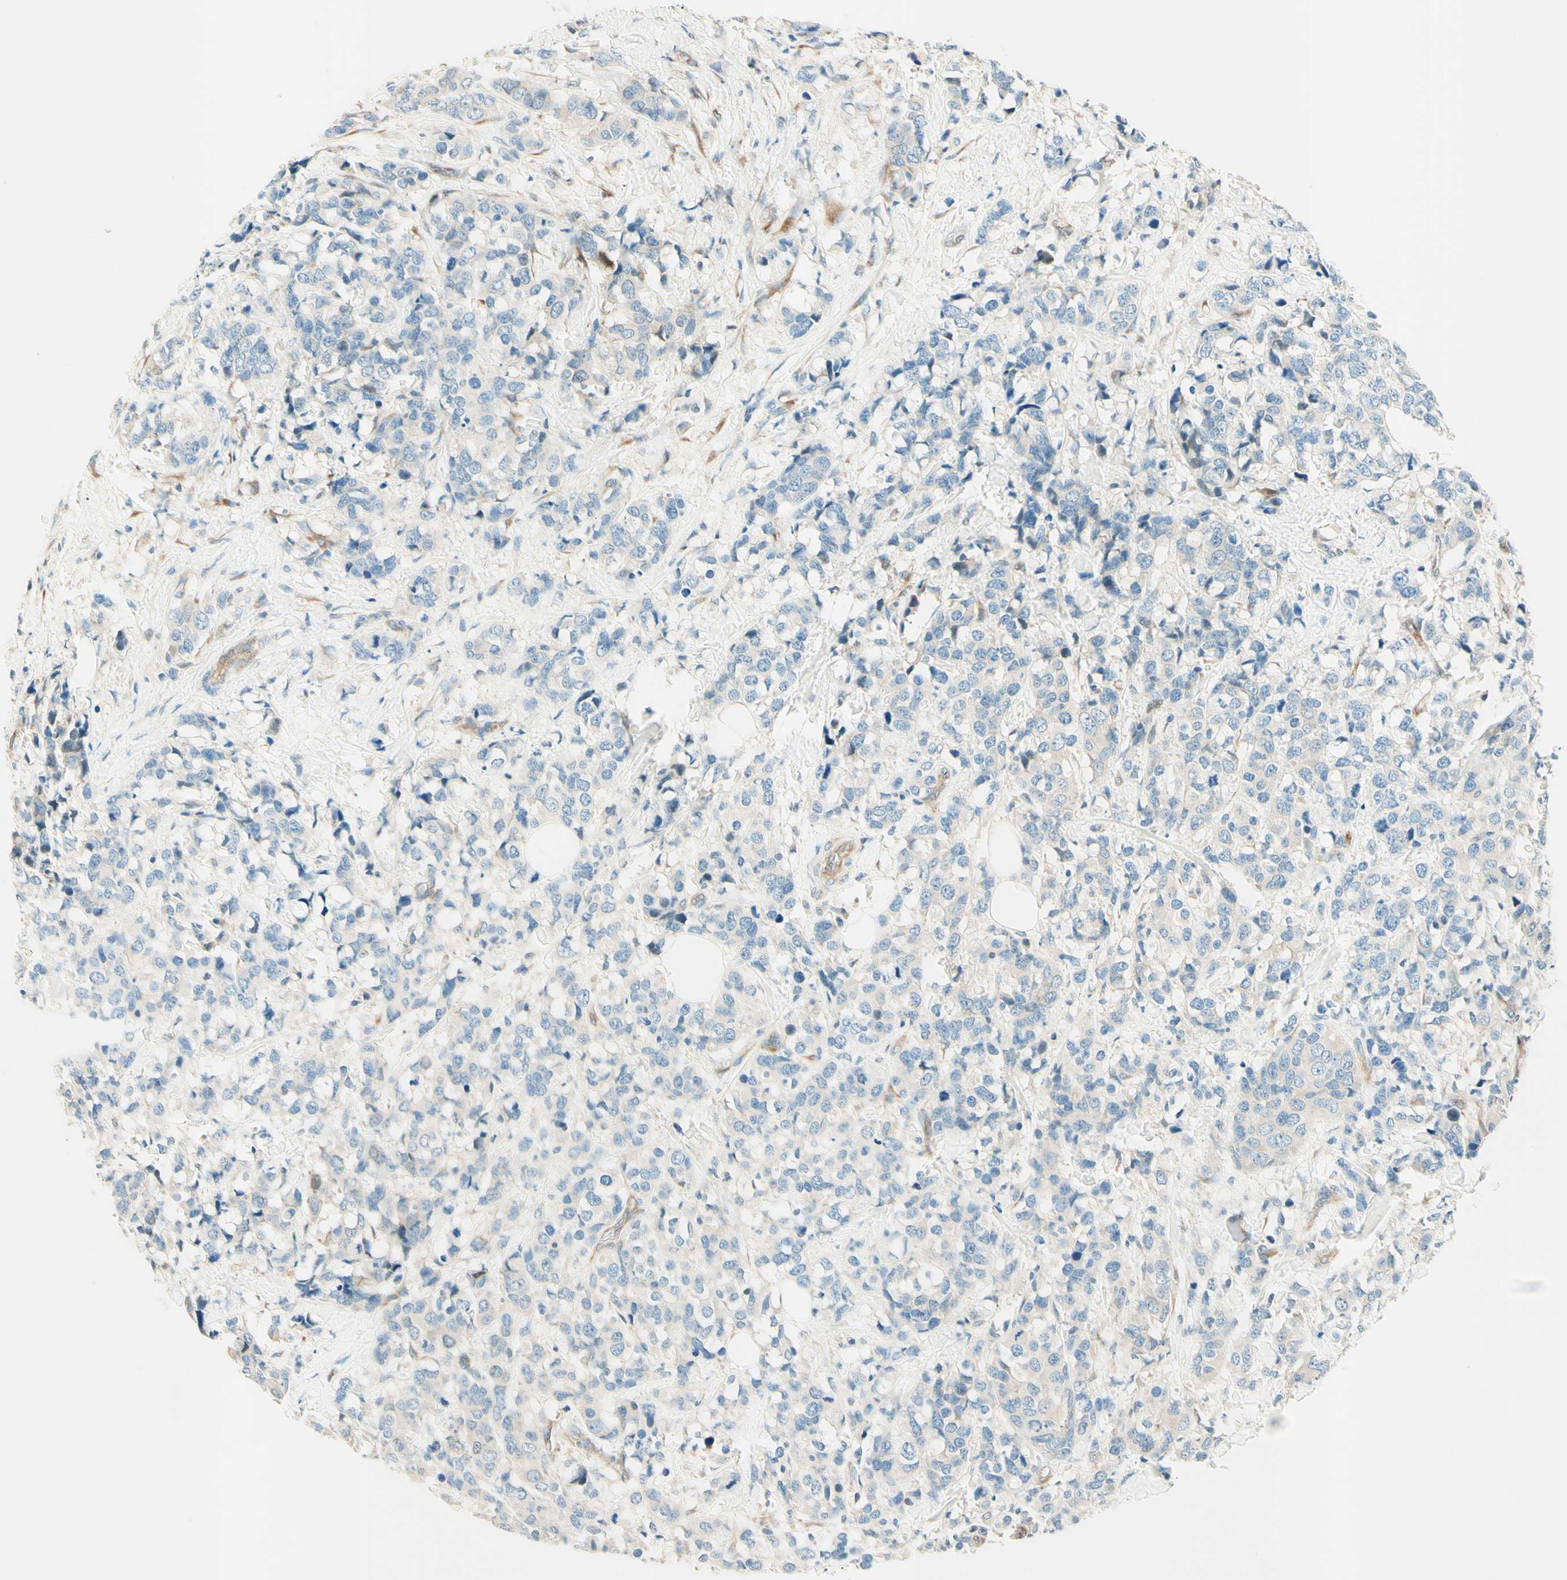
{"staining": {"intensity": "negative", "quantity": "none", "location": "none"}, "tissue": "breast cancer", "cell_type": "Tumor cells", "image_type": "cancer", "snomed": [{"axis": "morphology", "description": "Lobular carcinoma"}, {"axis": "topography", "description": "Breast"}], "caption": "This is an IHC micrograph of human breast cancer. There is no positivity in tumor cells.", "gene": "TAOK2", "patient": {"sex": "female", "age": 59}}